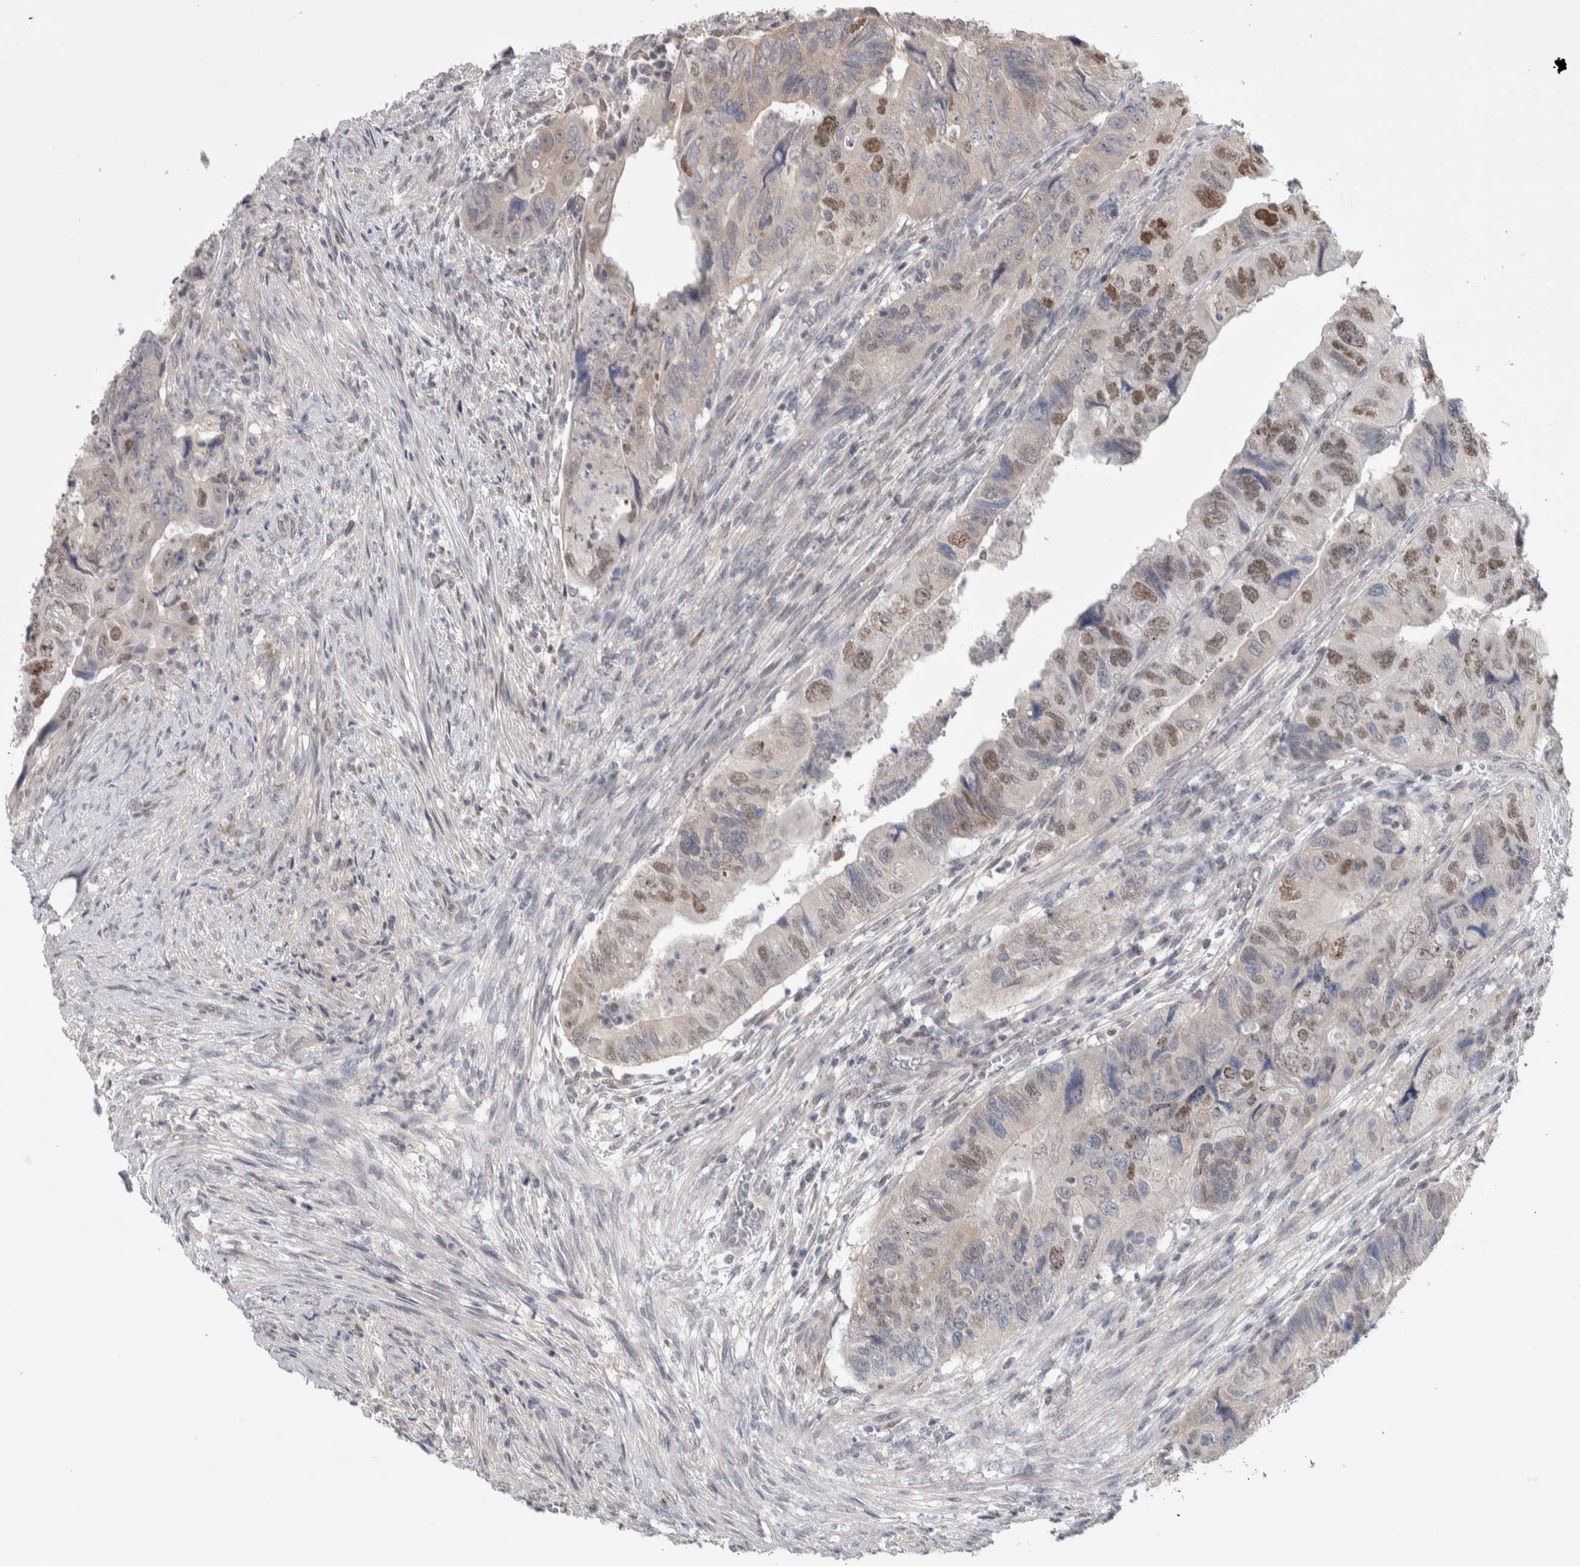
{"staining": {"intensity": "moderate", "quantity": "<25%", "location": "cytoplasmic/membranous,nuclear"}, "tissue": "colorectal cancer", "cell_type": "Tumor cells", "image_type": "cancer", "snomed": [{"axis": "morphology", "description": "Adenocarcinoma, NOS"}, {"axis": "topography", "description": "Rectum"}], "caption": "About <25% of tumor cells in human adenocarcinoma (colorectal) demonstrate moderate cytoplasmic/membranous and nuclear protein expression as visualized by brown immunohistochemical staining.", "gene": "TAX1BP1", "patient": {"sex": "male", "age": 63}}